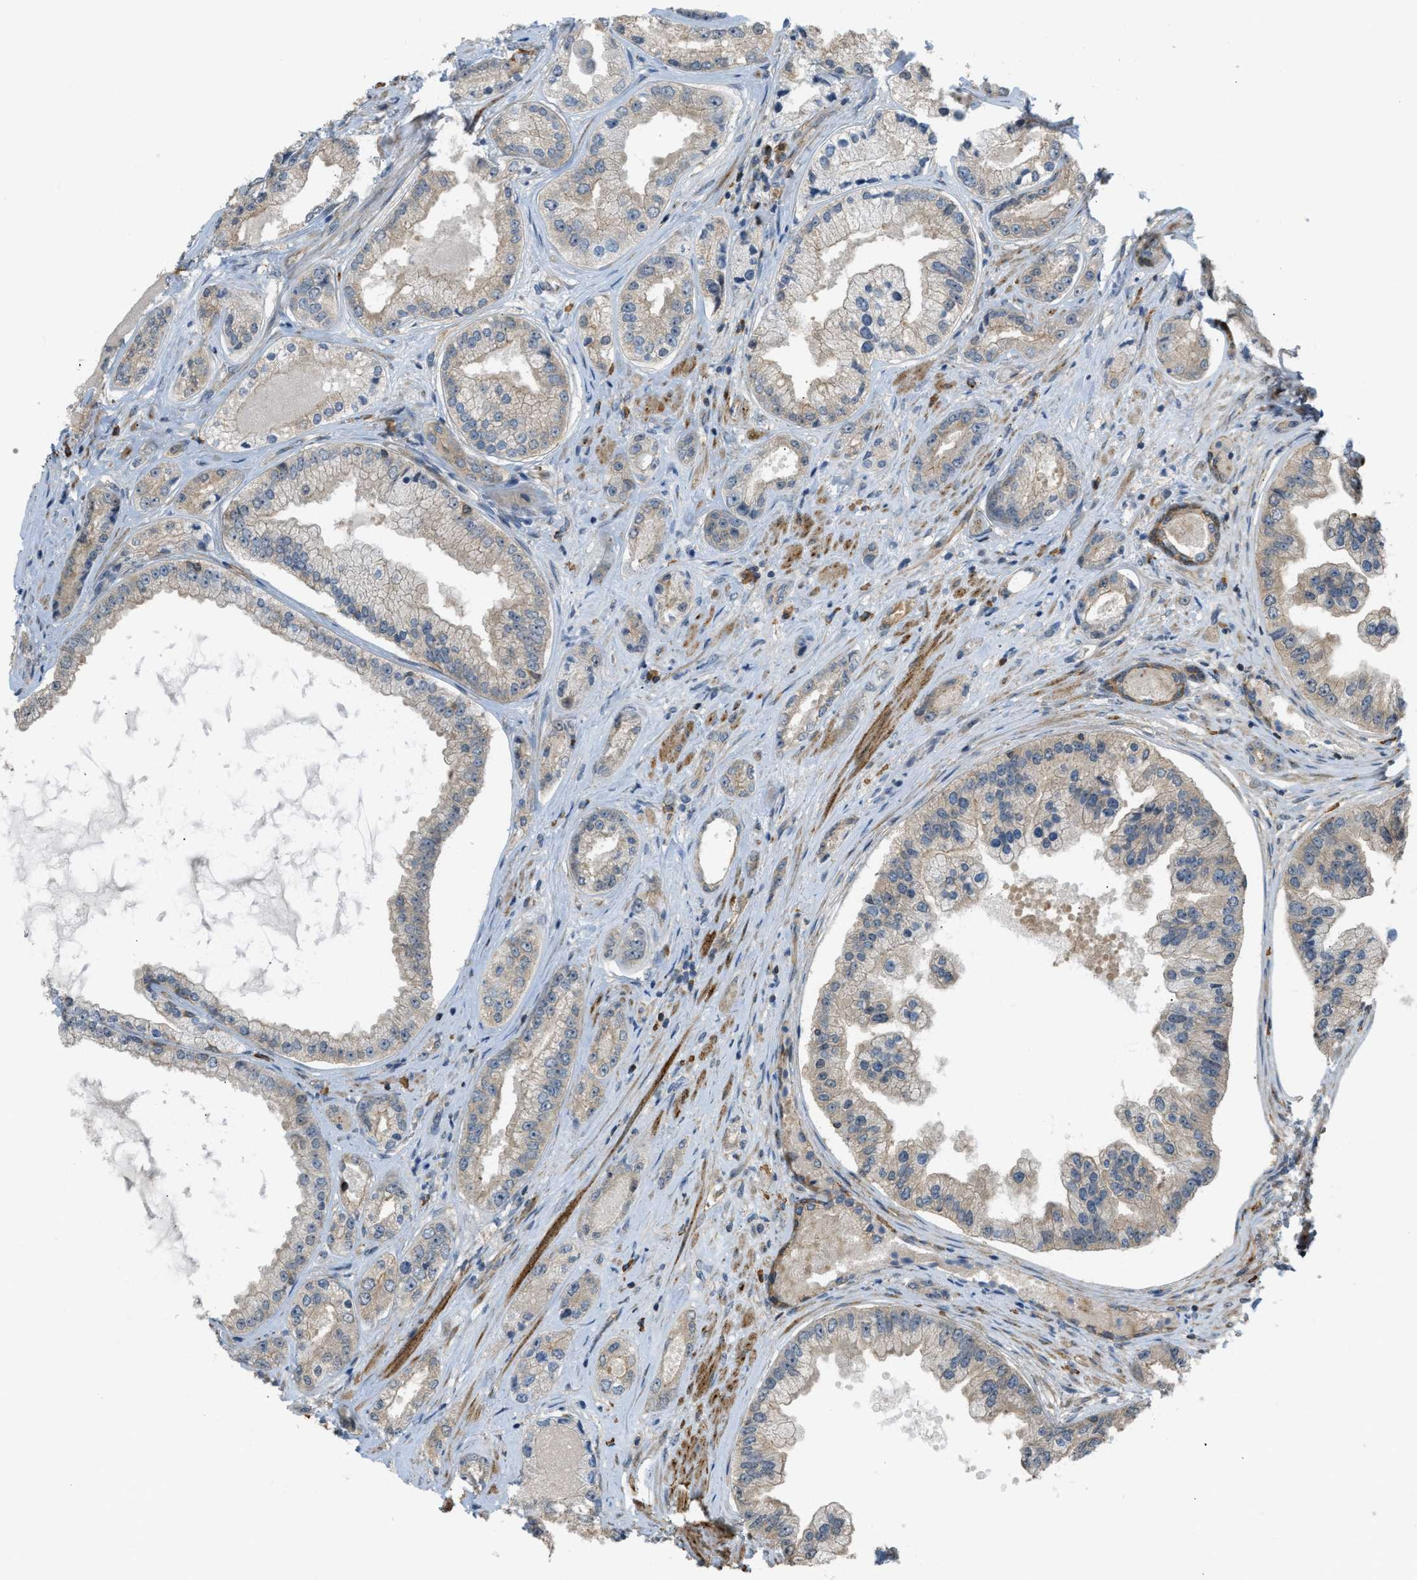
{"staining": {"intensity": "weak", "quantity": ">75%", "location": "cytoplasmic/membranous"}, "tissue": "prostate cancer", "cell_type": "Tumor cells", "image_type": "cancer", "snomed": [{"axis": "morphology", "description": "Adenocarcinoma, High grade"}, {"axis": "topography", "description": "Prostate"}], "caption": "Protein expression analysis of human prostate cancer (adenocarcinoma (high-grade)) reveals weak cytoplasmic/membranous staining in about >75% of tumor cells.", "gene": "KIAA1671", "patient": {"sex": "male", "age": 61}}